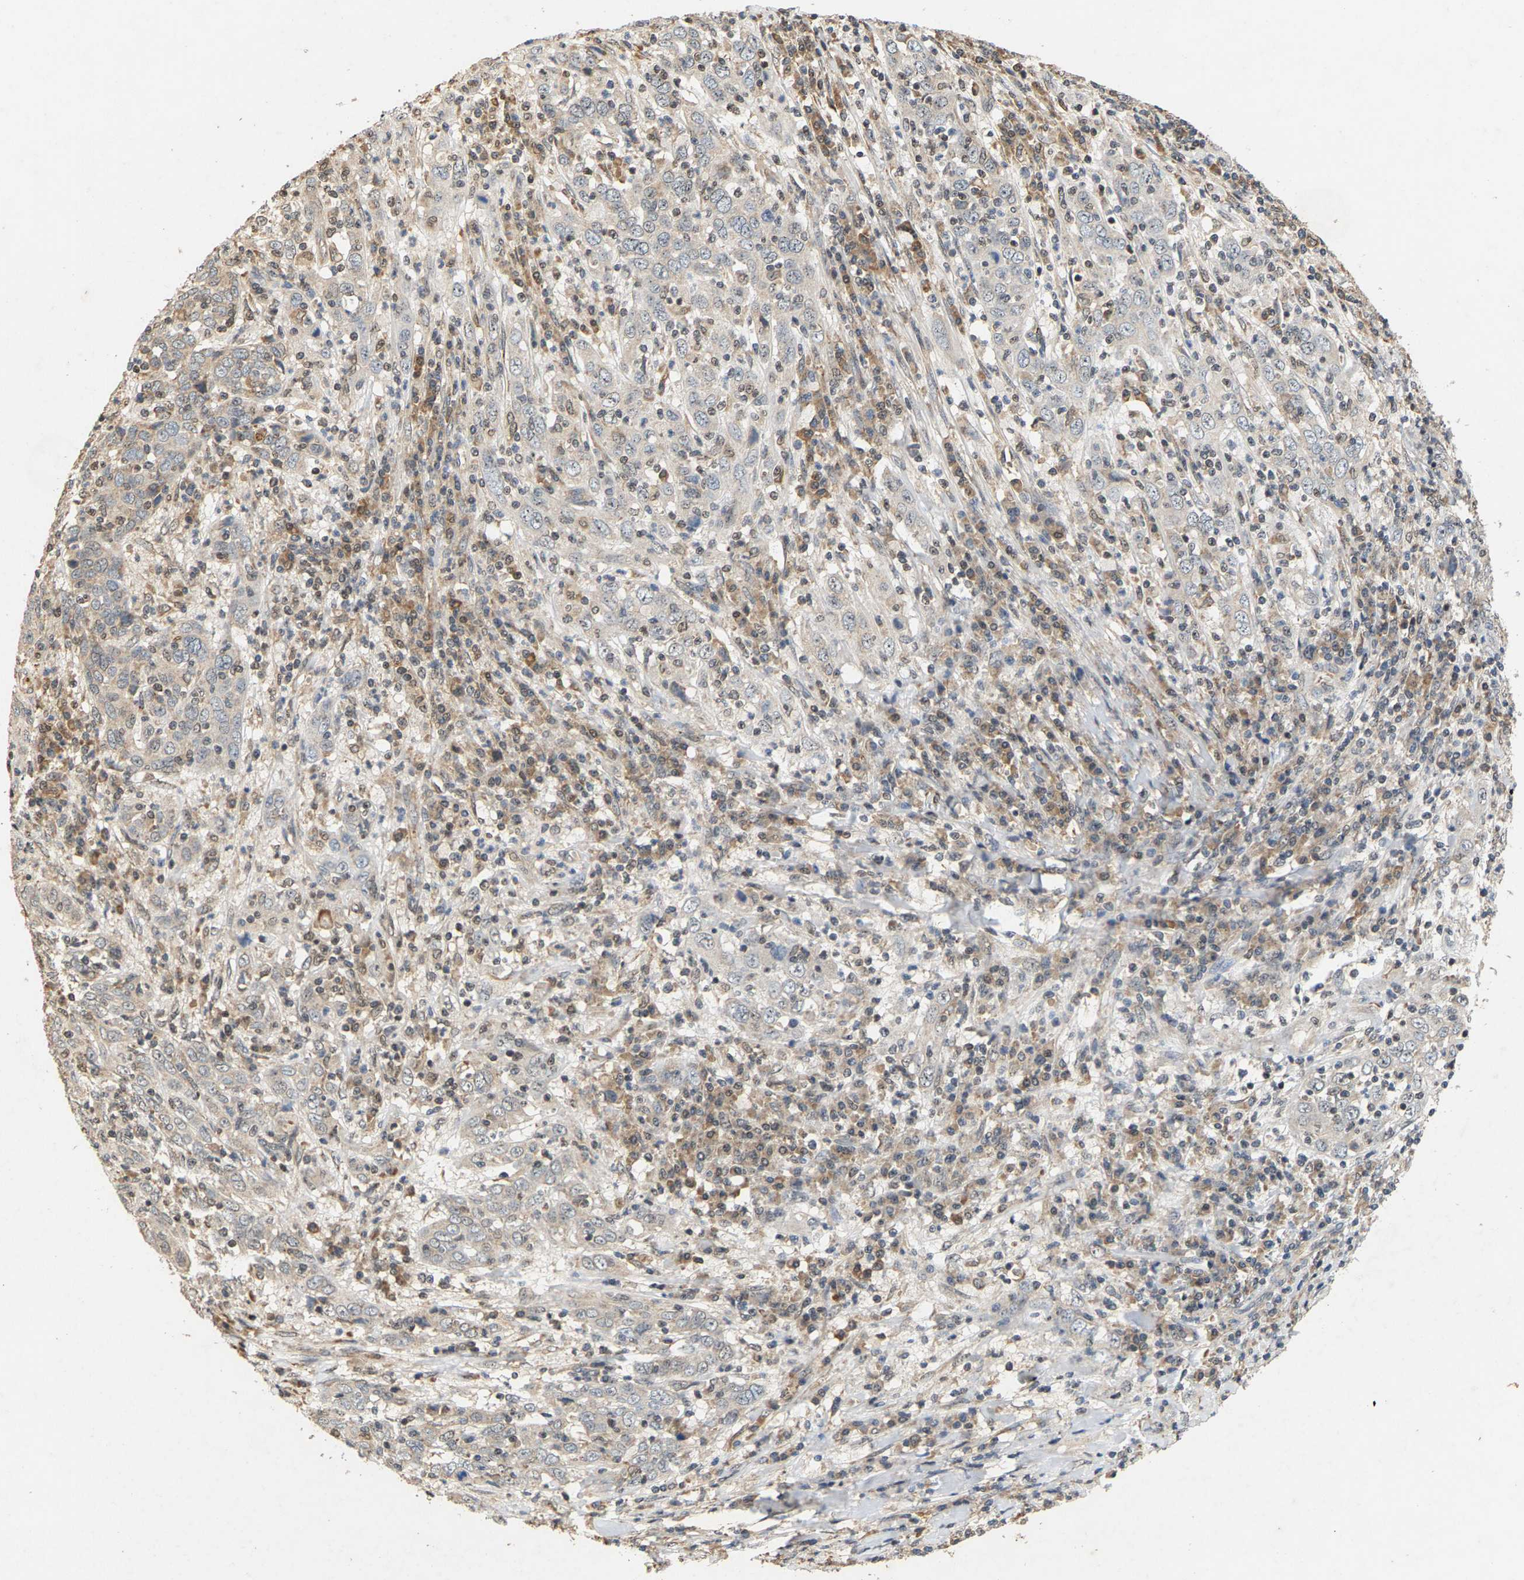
{"staining": {"intensity": "negative", "quantity": "none", "location": "none"}, "tissue": "cervical cancer", "cell_type": "Tumor cells", "image_type": "cancer", "snomed": [{"axis": "morphology", "description": "Squamous cell carcinoma, NOS"}, {"axis": "topography", "description": "Cervix"}], "caption": "A histopathology image of human cervical squamous cell carcinoma is negative for staining in tumor cells. Brightfield microscopy of immunohistochemistry (IHC) stained with DAB (brown) and hematoxylin (blue), captured at high magnification.", "gene": "CIDEC", "patient": {"sex": "female", "age": 46}}